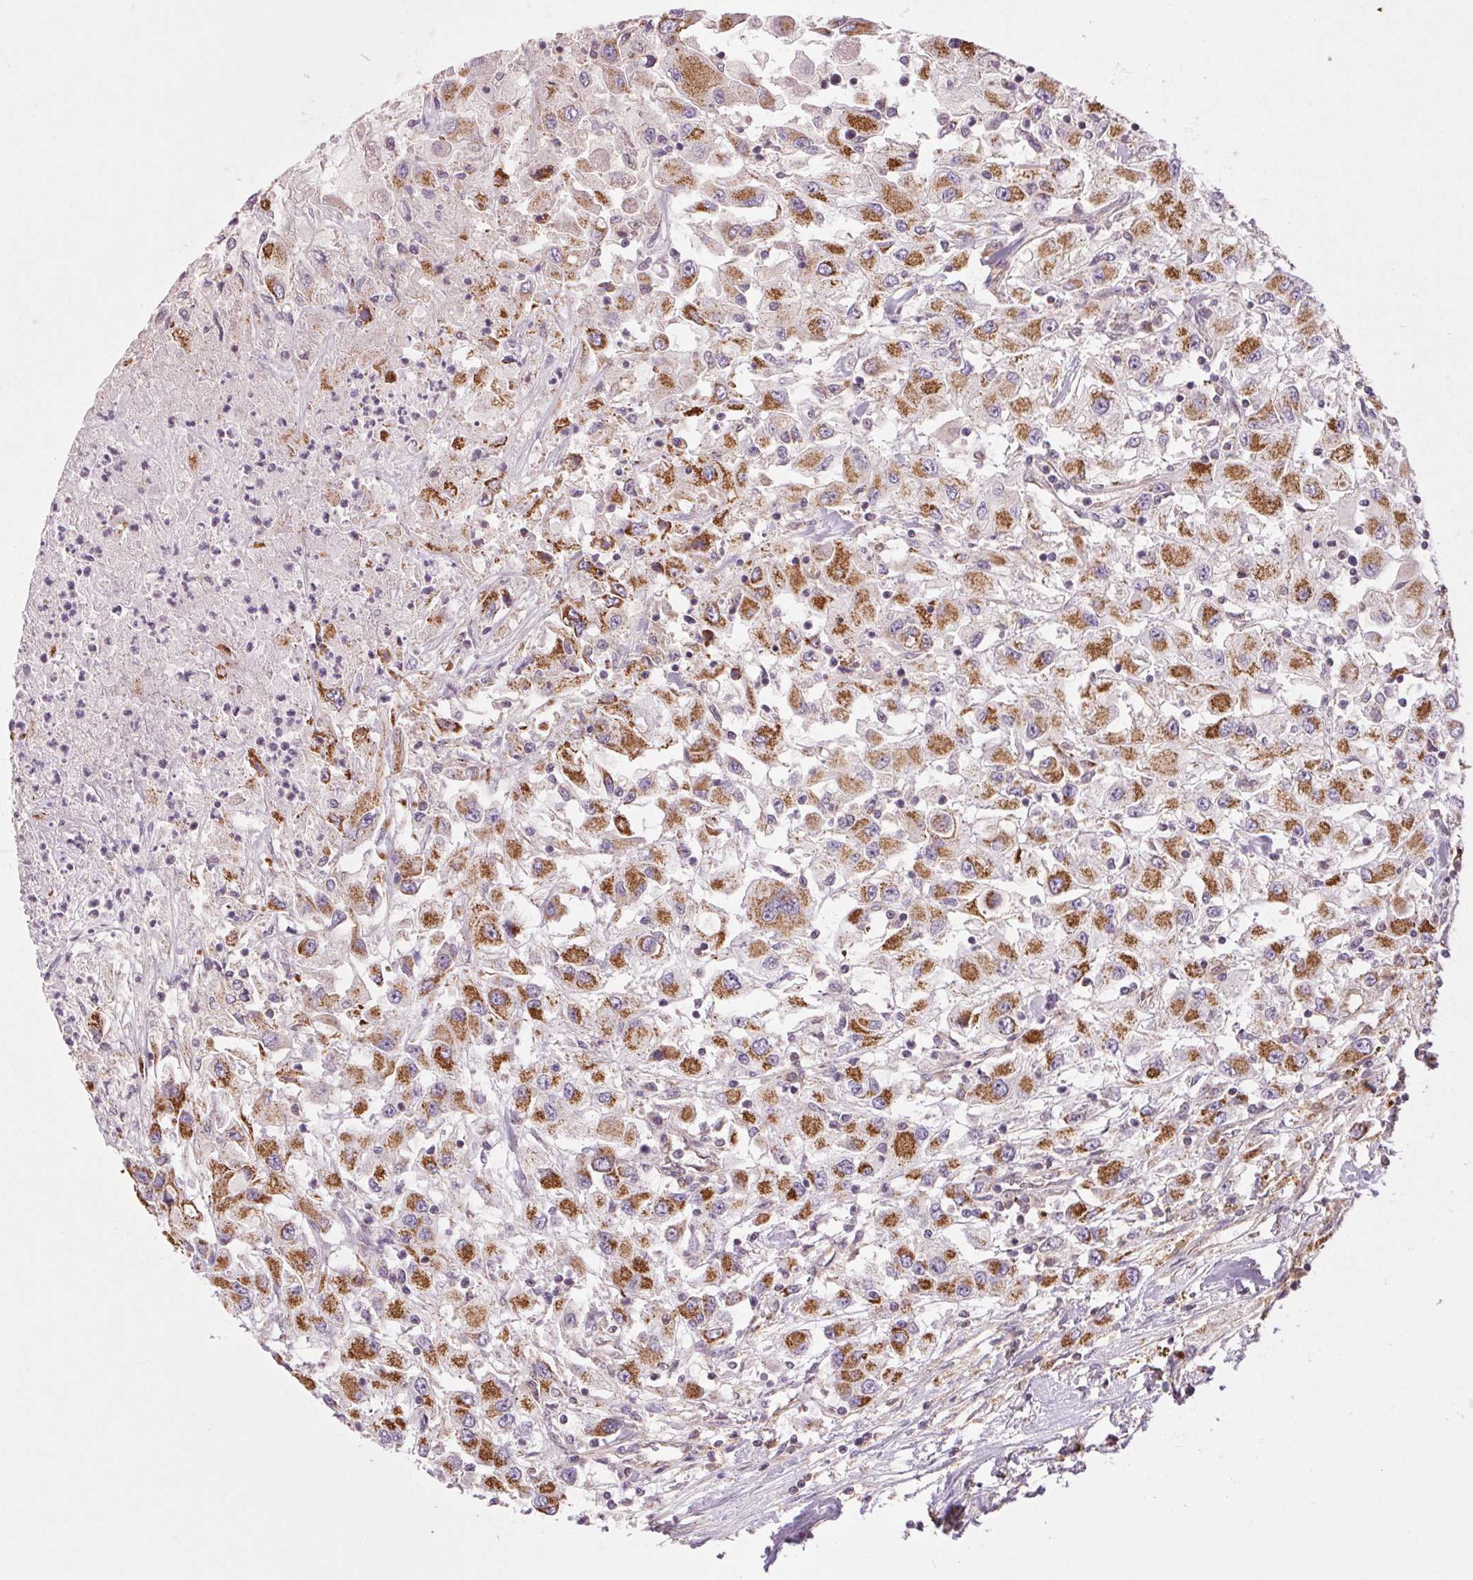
{"staining": {"intensity": "moderate", "quantity": ">75%", "location": "cytoplasmic/membranous"}, "tissue": "renal cancer", "cell_type": "Tumor cells", "image_type": "cancer", "snomed": [{"axis": "morphology", "description": "Adenocarcinoma, NOS"}, {"axis": "topography", "description": "Kidney"}], "caption": "Adenocarcinoma (renal) stained with a brown dye demonstrates moderate cytoplasmic/membranous positive expression in approximately >75% of tumor cells.", "gene": "MAP3K5", "patient": {"sex": "female", "age": 67}}